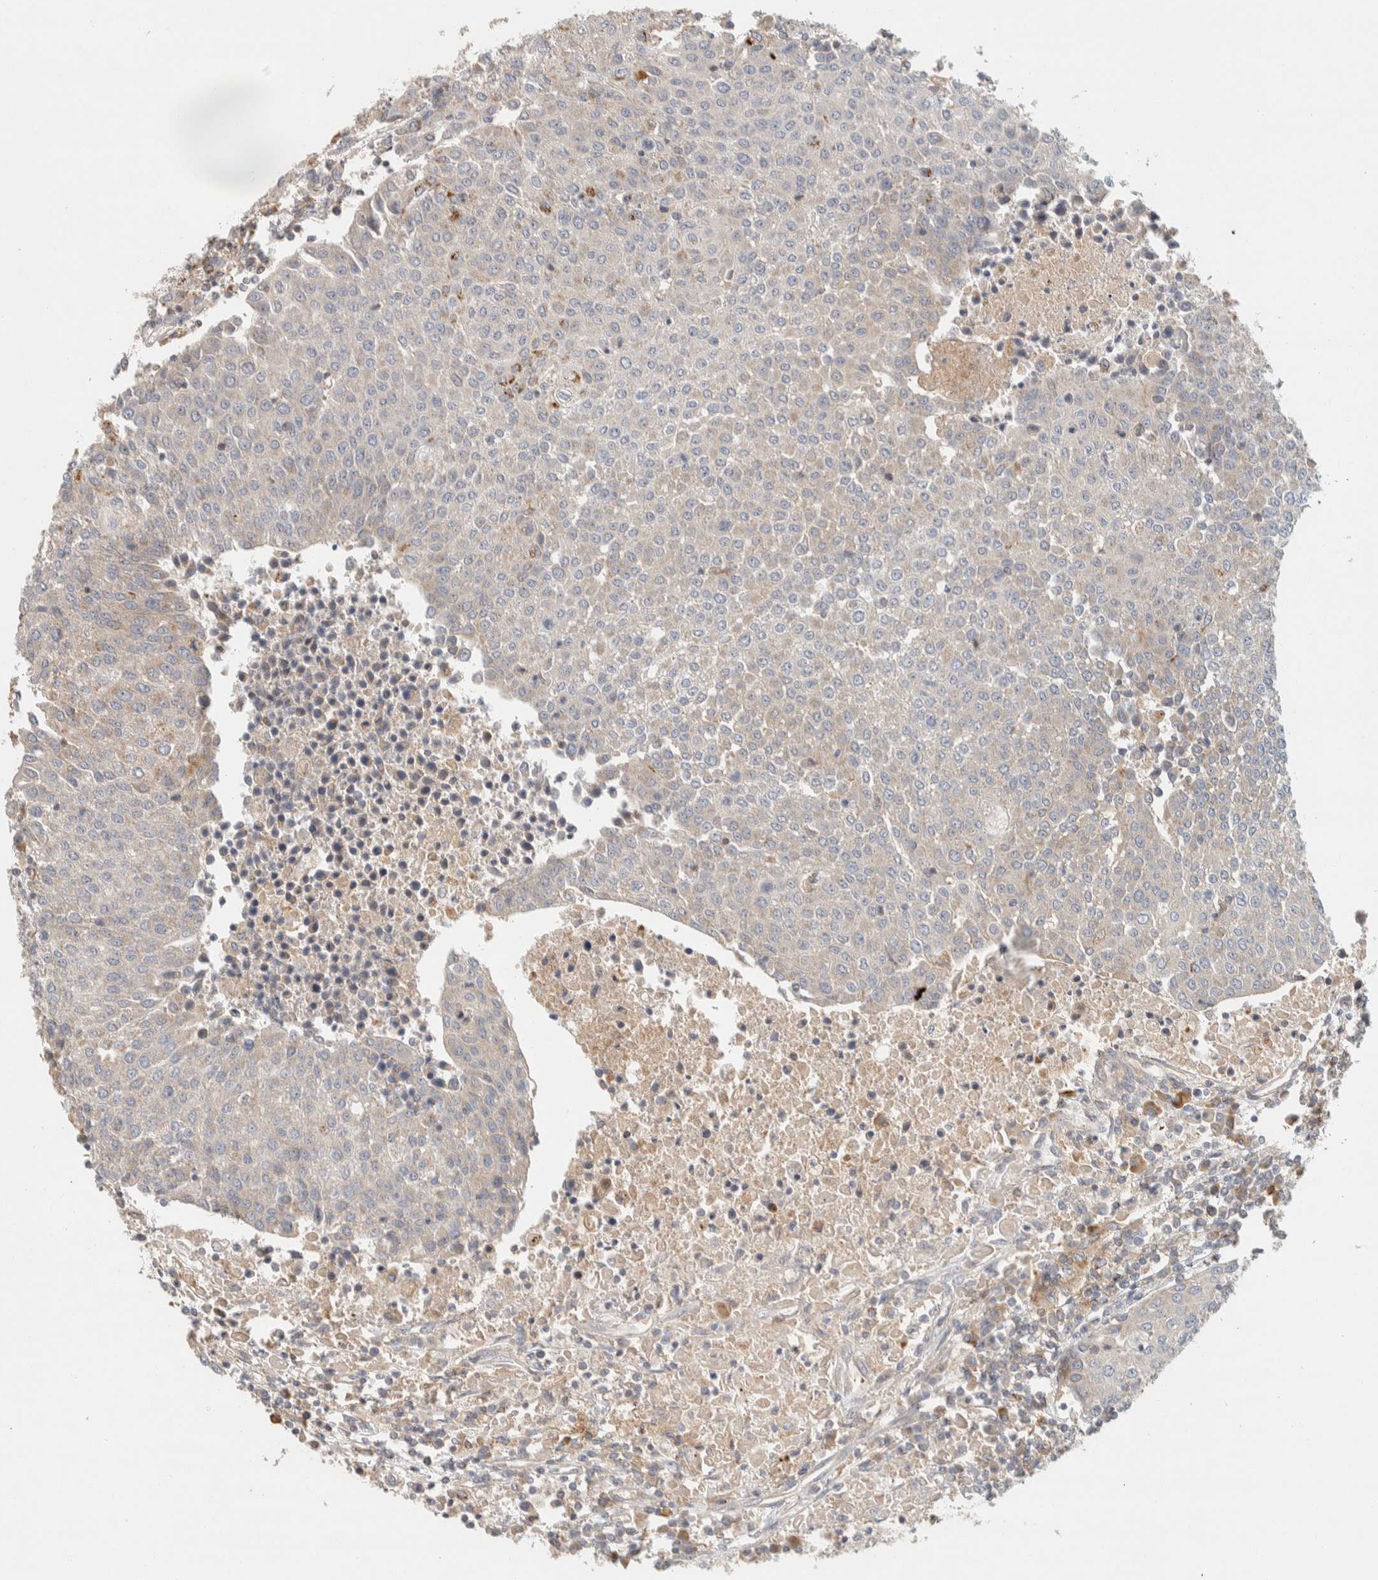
{"staining": {"intensity": "negative", "quantity": "none", "location": "none"}, "tissue": "urothelial cancer", "cell_type": "Tumor cells", "image_type": "cancer", "snomed": [{"axis": "morphology", "description": "Urothelial carcinoma, High grade"}, {"axis": "topography", "description": "Urinary bladder"}], "caption": "Urothelial cancer stained for a protein using IHC displays no positivity tumor cells.", "gene": "KIF9", "patient": {"sex": "female", "age": 85}}